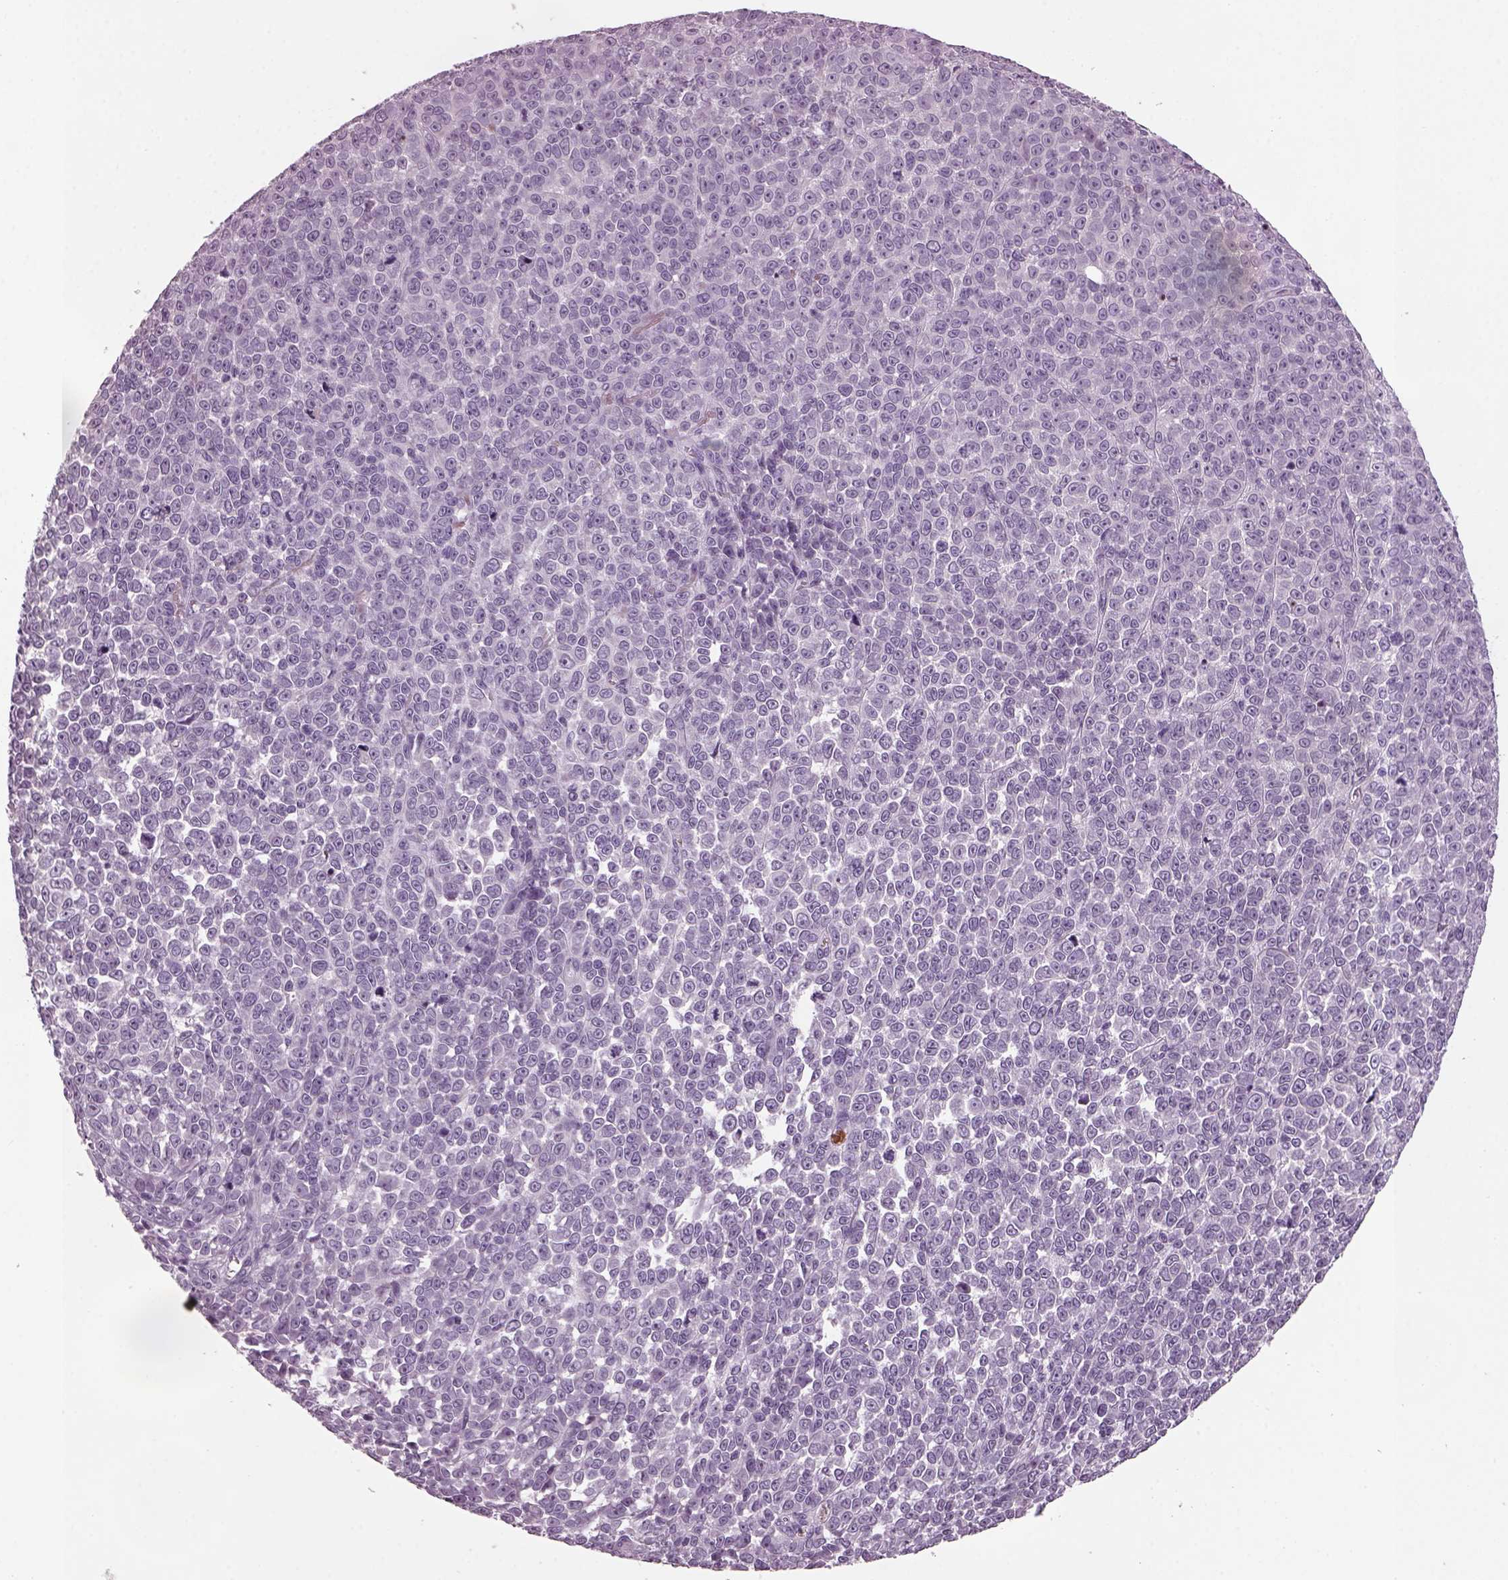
{"staining": {"intensity": "negative", "quantity": "none", "location": "none"}, "tissue": "melanoma", "cell_type": "Tumor cells", "image_type": "cancer", "snomed": [{"axis": "morphology", "description": "Malignant melanoma, NOS"}, {"axis": "topography", "description": "Skin"}], "caption": "Immunohistochemical staining of human malignant melanoma demonstrates no significant expression in tumor cells. (DAB (3,3'-diaminobenzidine) immunohistochemistry visualized using brightfield microscopy, high magnification).", "gene": "DPYSL5", "patient": {"sex": "female", "age": 95}}